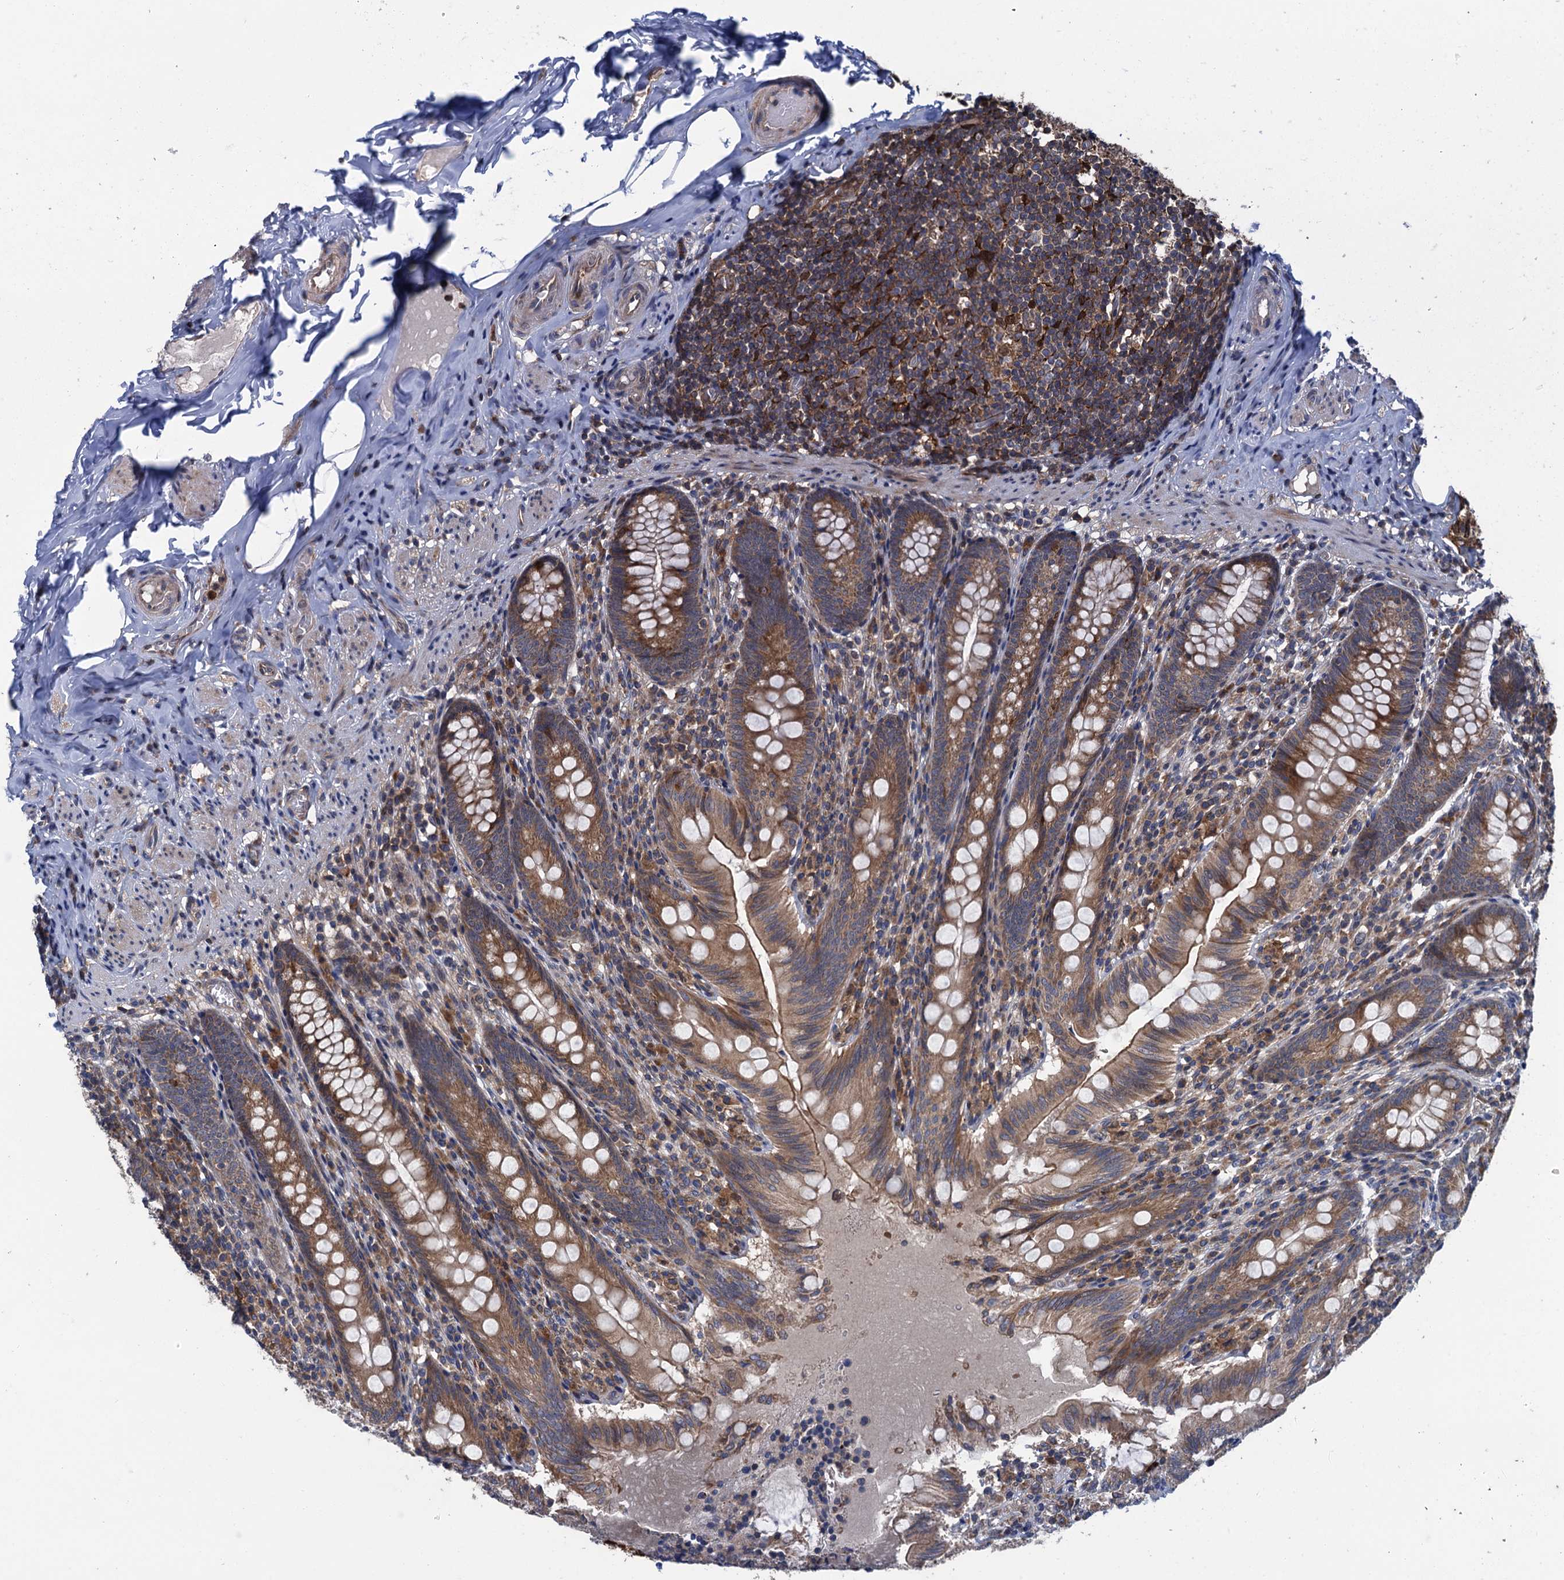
{"staining": {"intensity": "moderate", "quantity": ">75%", "location": "cytoplasmic/membranous"}, "tissue": "appendix", "cell_type": "Glandular cells", "image_type": "normal", "snomed": [{"axis": "morphology", "description": "Normal tissue, NOS"}, {"axis": "topography", "description": "Appendix"}], "caption": "Glandular cells demonstrate moderate cytoplasmic/membranous positivity in approximately >75% of cells in normal appendix.", "gene": "CNTN5", "patient": {"sex": "male", "age": 55}}